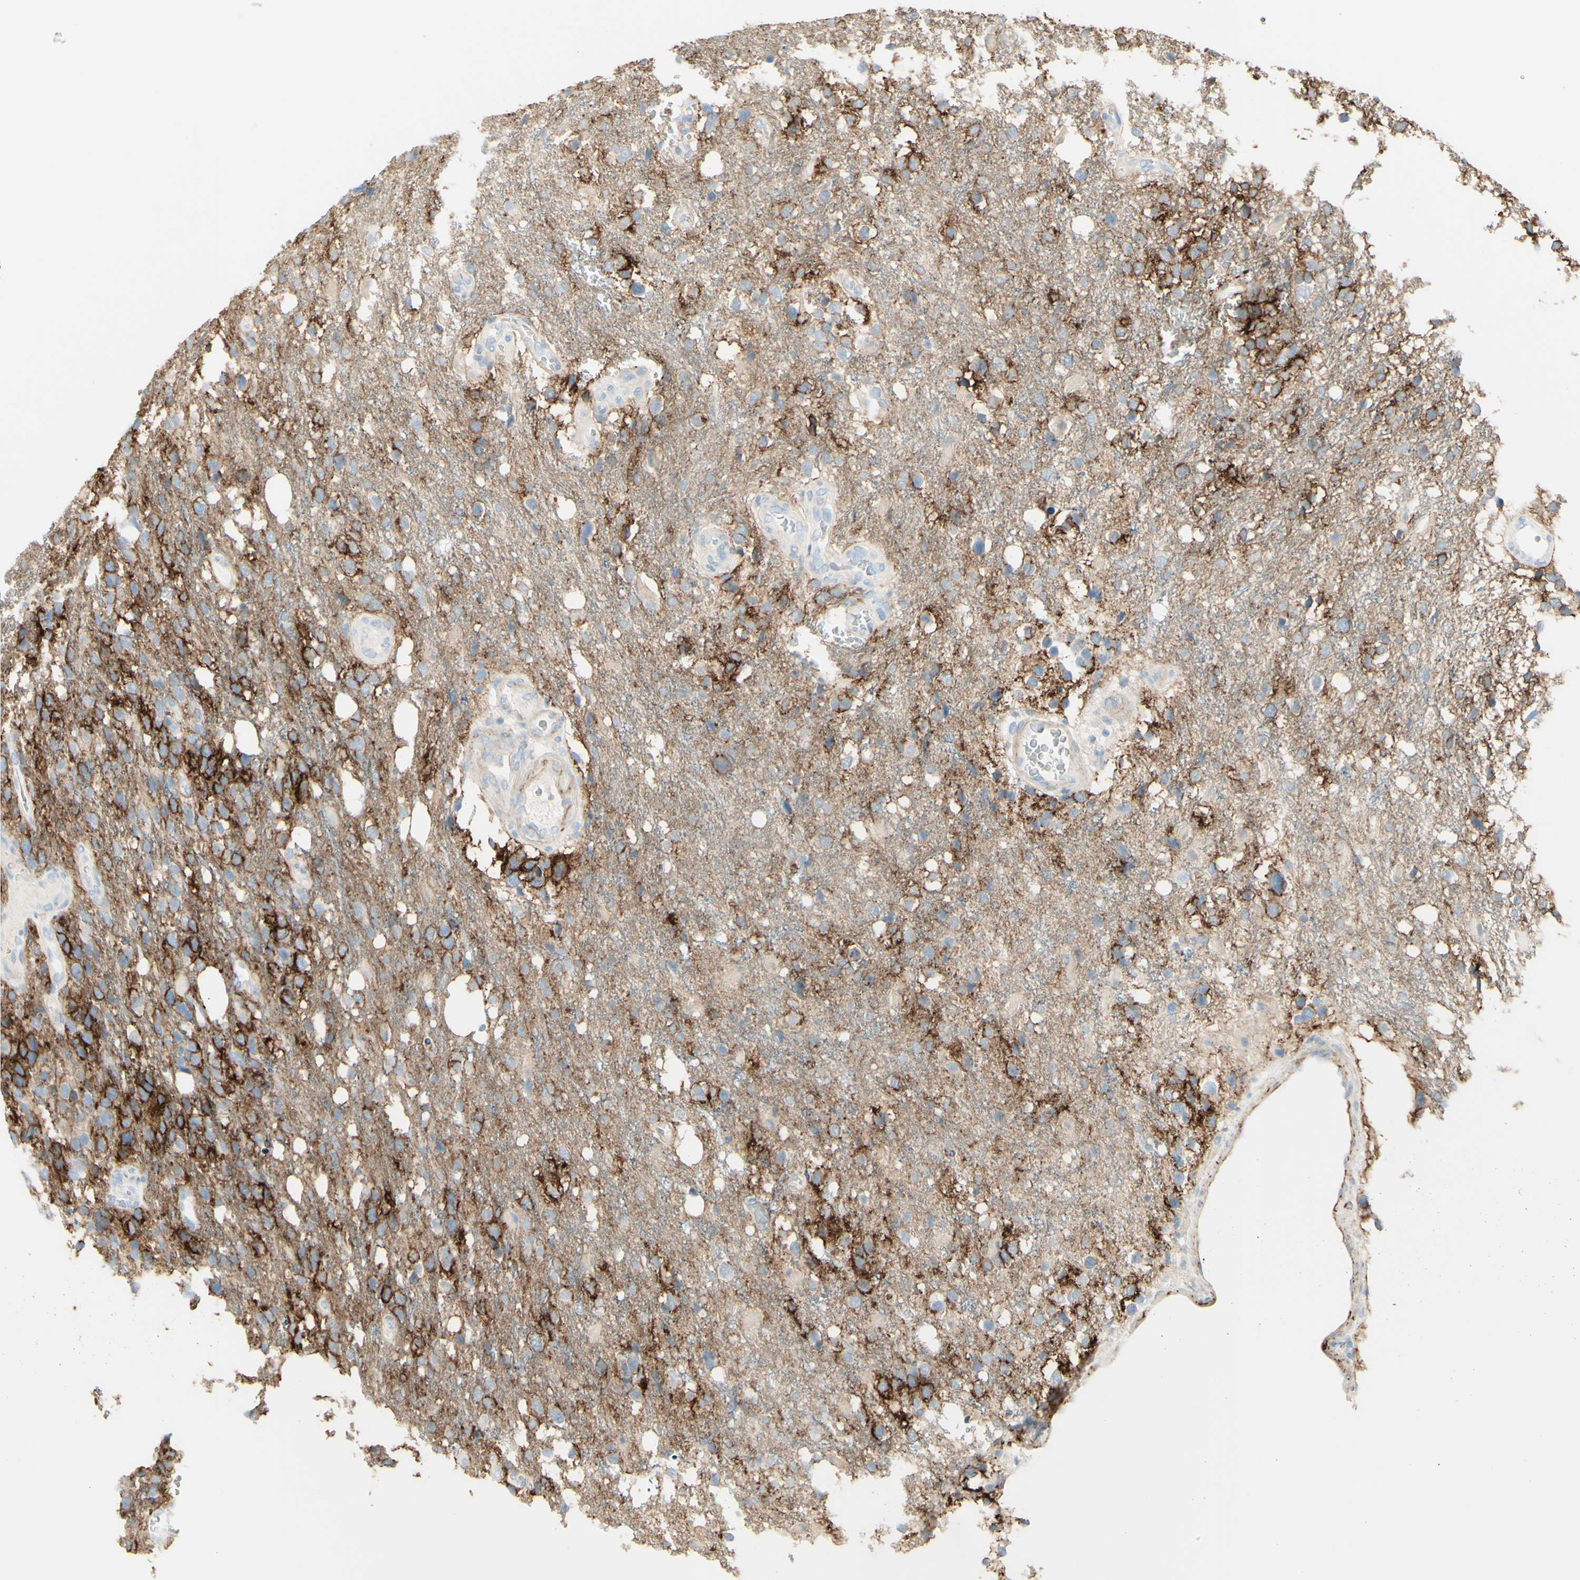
{"staining": {"intensity": "strong", "quantity": "<25%", "location": "cytoplasmic/membranous"}, "tissue": "glioma", "cell_type": "Tumor cells", "image_type": "cancer", "snomed": [{"axis": "morphology", "description": "Glioma, malignant, High grade"}, {"axis": "topography", "description": "Brain"}], "caption": "High-grade glioma (malignant) was stained to show a protein in brown. There is medium levels of strong cytoplasmic/membranous positivity in about <25% of tumor cells.", "gene": "ALCAM", "patient": {"sex": "female", "age": 58}}